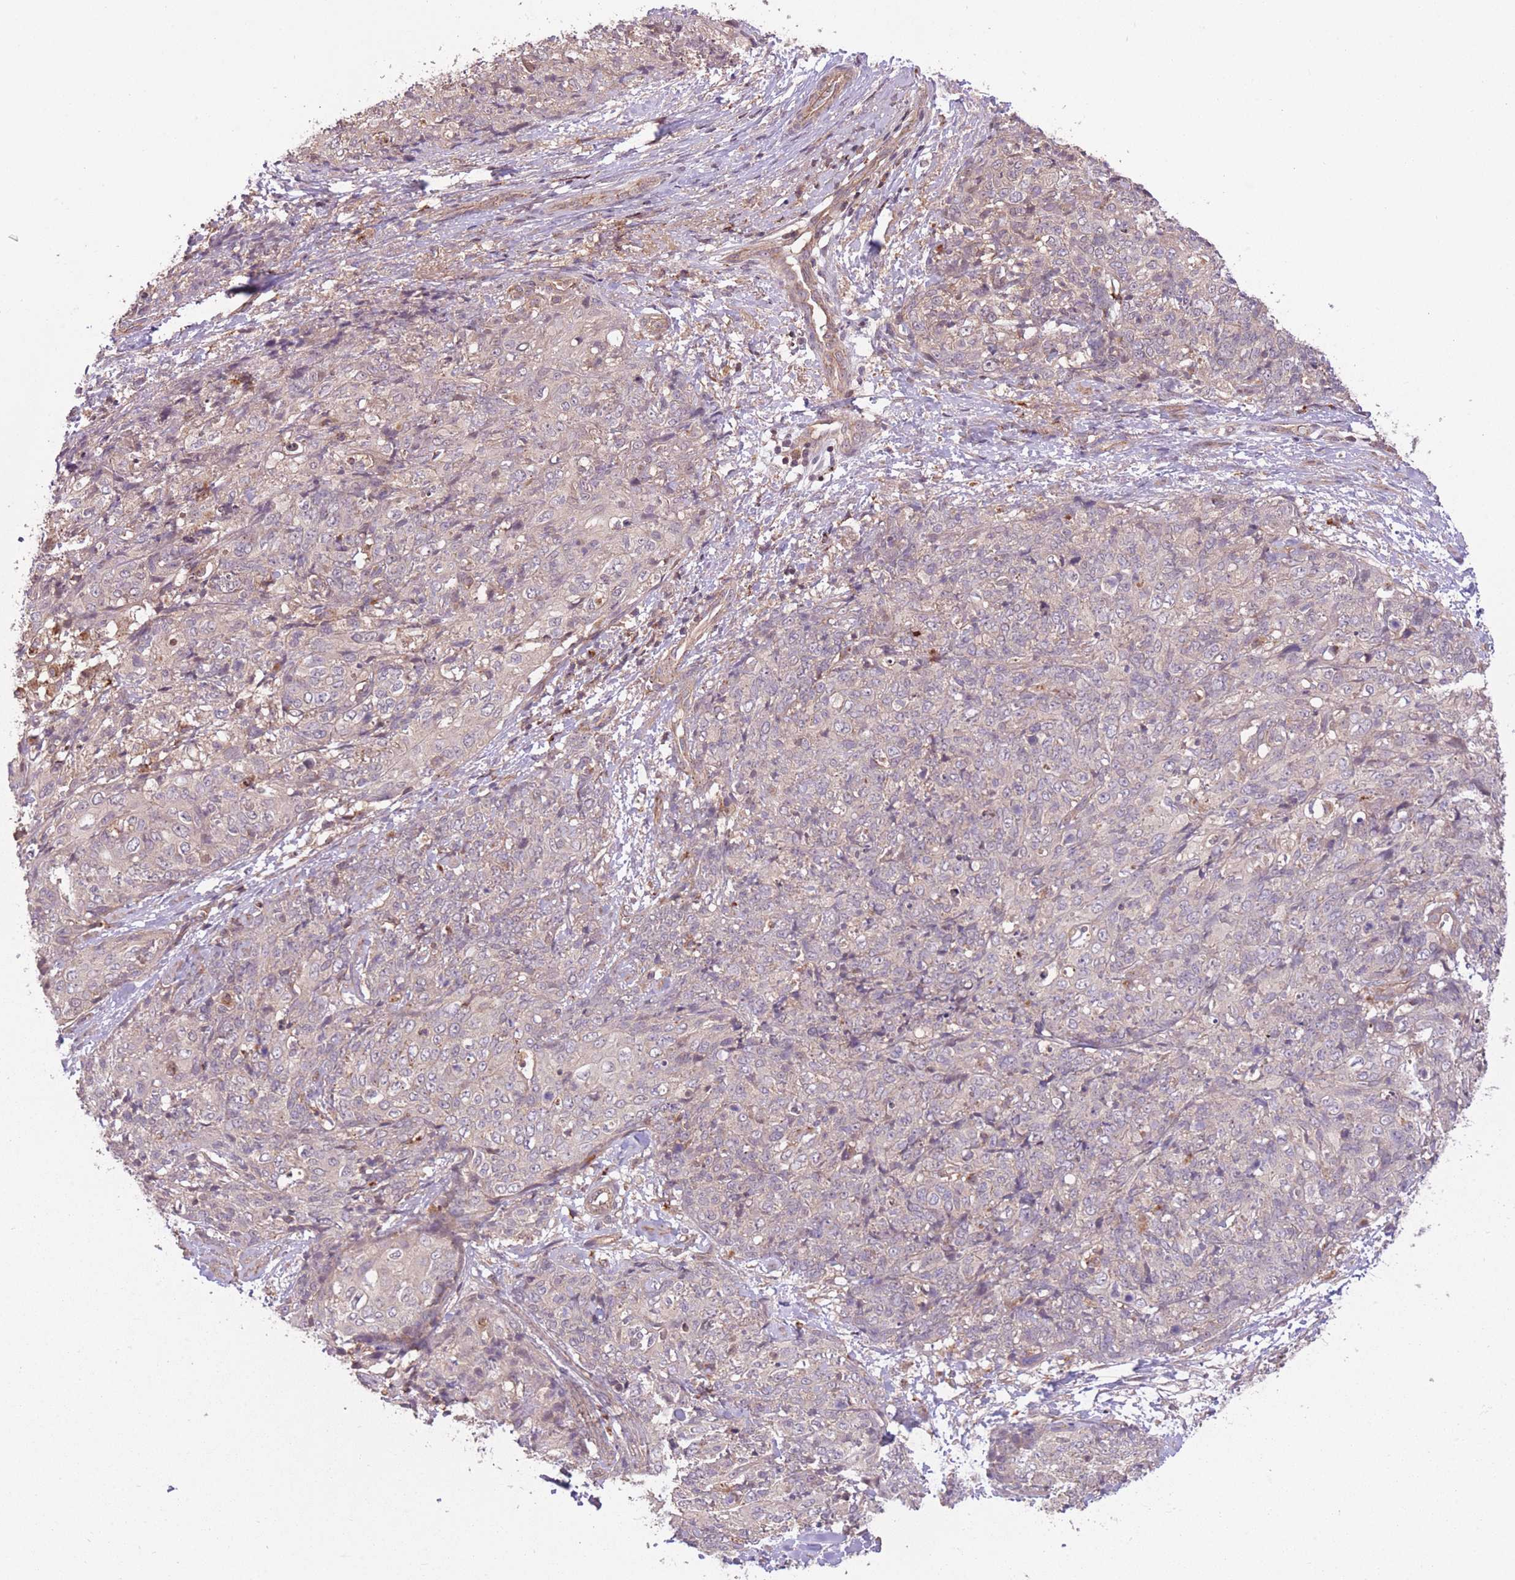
{"staining": {"intensity": "negative", "quantity": "none", "location": "none"}, "tissue": "skin cancer", "cell_type": "Tumor cells", "image_type": "cancer", "snomed": [{"axis": "morphology", "description": "Squamous cell carcinoma, NOS"}, {"axis": "topography", "description": "Skin"}, {"axis": "topography", "description": "Vulva"}], "caption": "The histopathology image displays no staining of tumor cells in skin cancer (squamous cell carcinoma).", "gene": "POLR3F", "patient": {"sex": "female", "age": 85}}